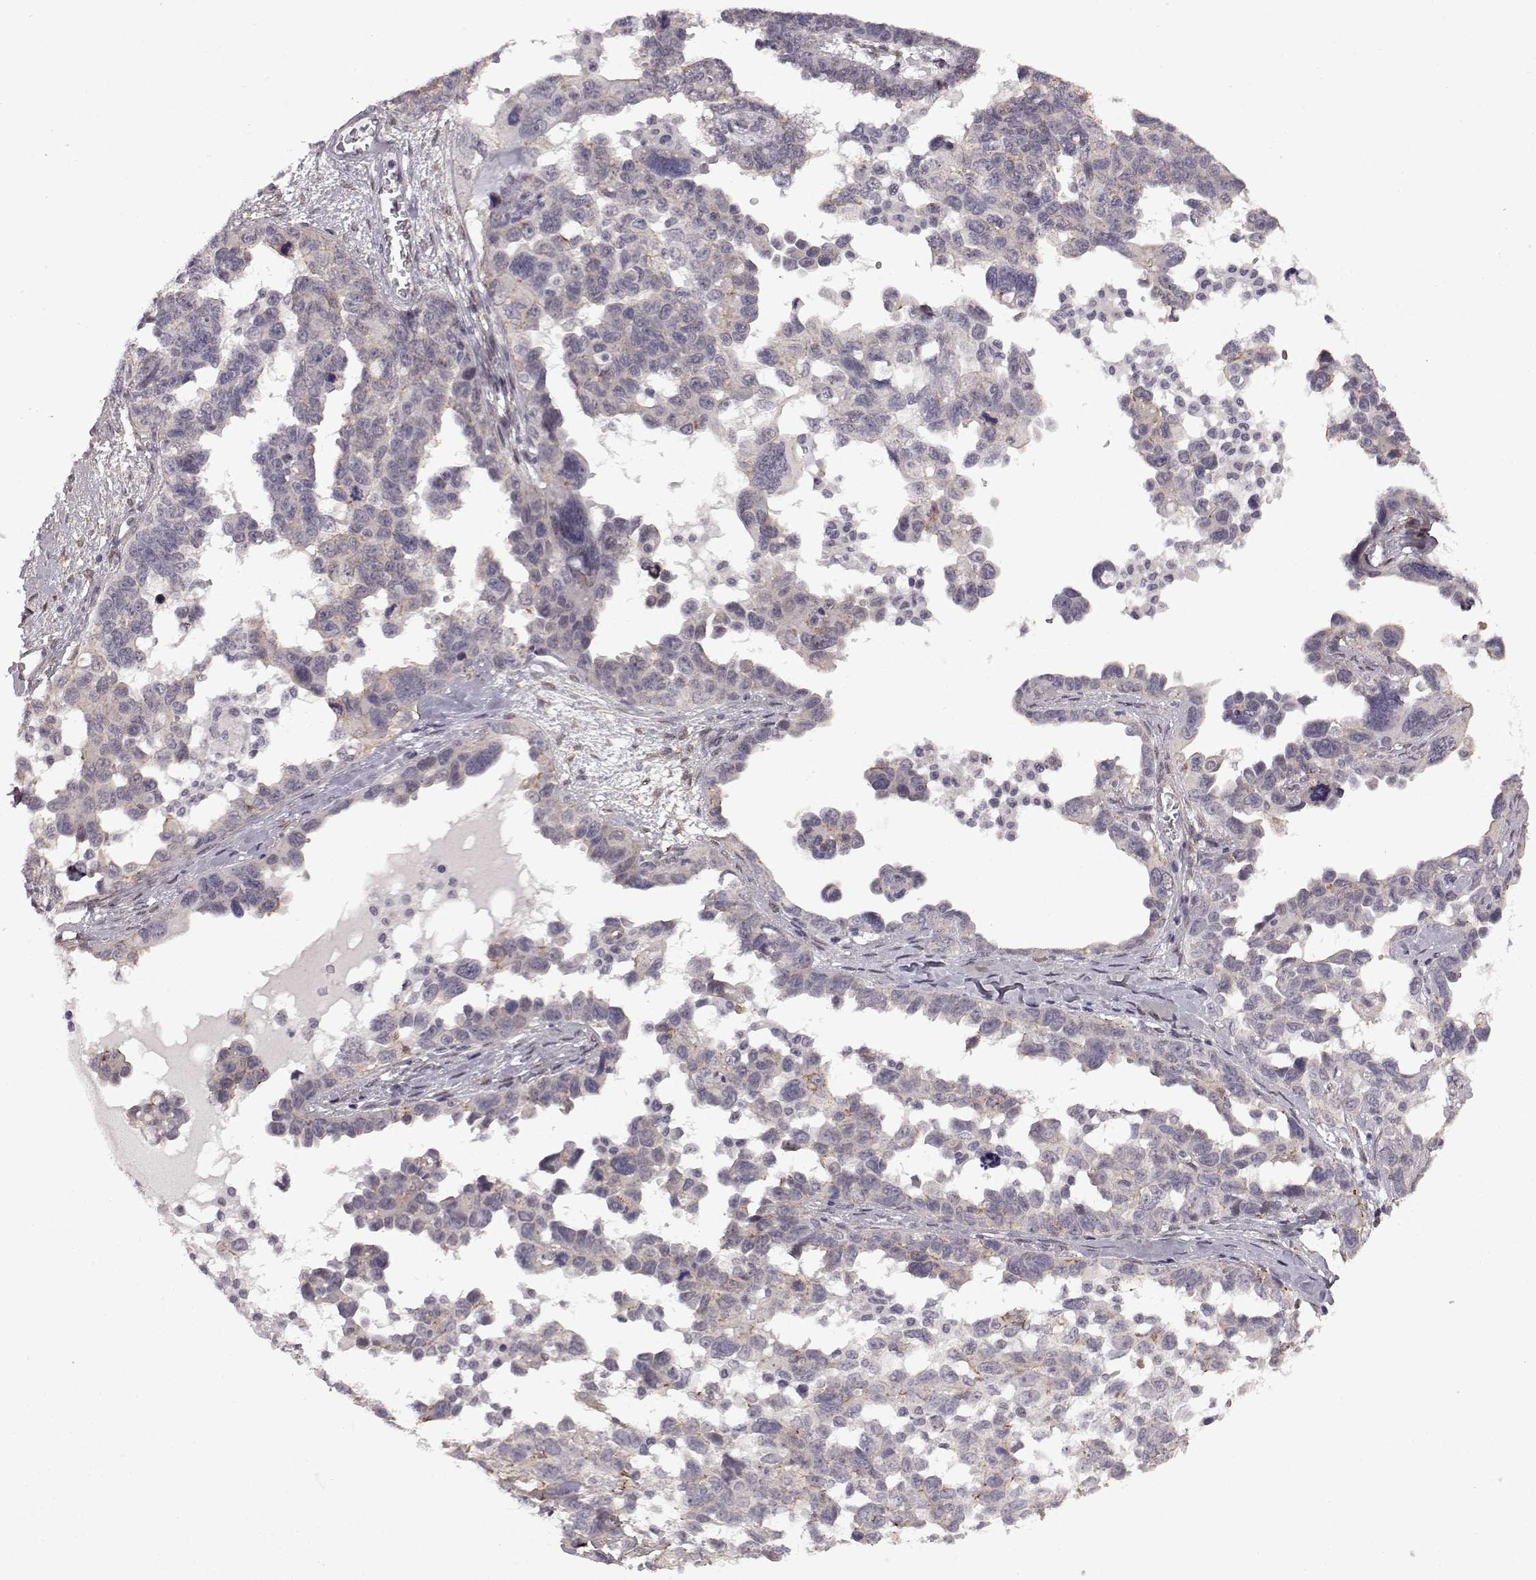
{"staining": {"intensity": "negative", "quantity": "none", "location": "none"}, "tissue": "ovarian cancer", "cell_type": "Tumor cells", "image_type": "cancer", "snomed": [{"axis": "morphology", "description": "Cystadenocarcinoma, serous, NOS"}, {"axis": "topography", "description": "Ovary"}], "caption": "Micrograph shows no protein staining in tumor cells of ovarian cancer tissue.", "gene": "SYNPO2", "patient": {"sex": "female", "age": 69}}